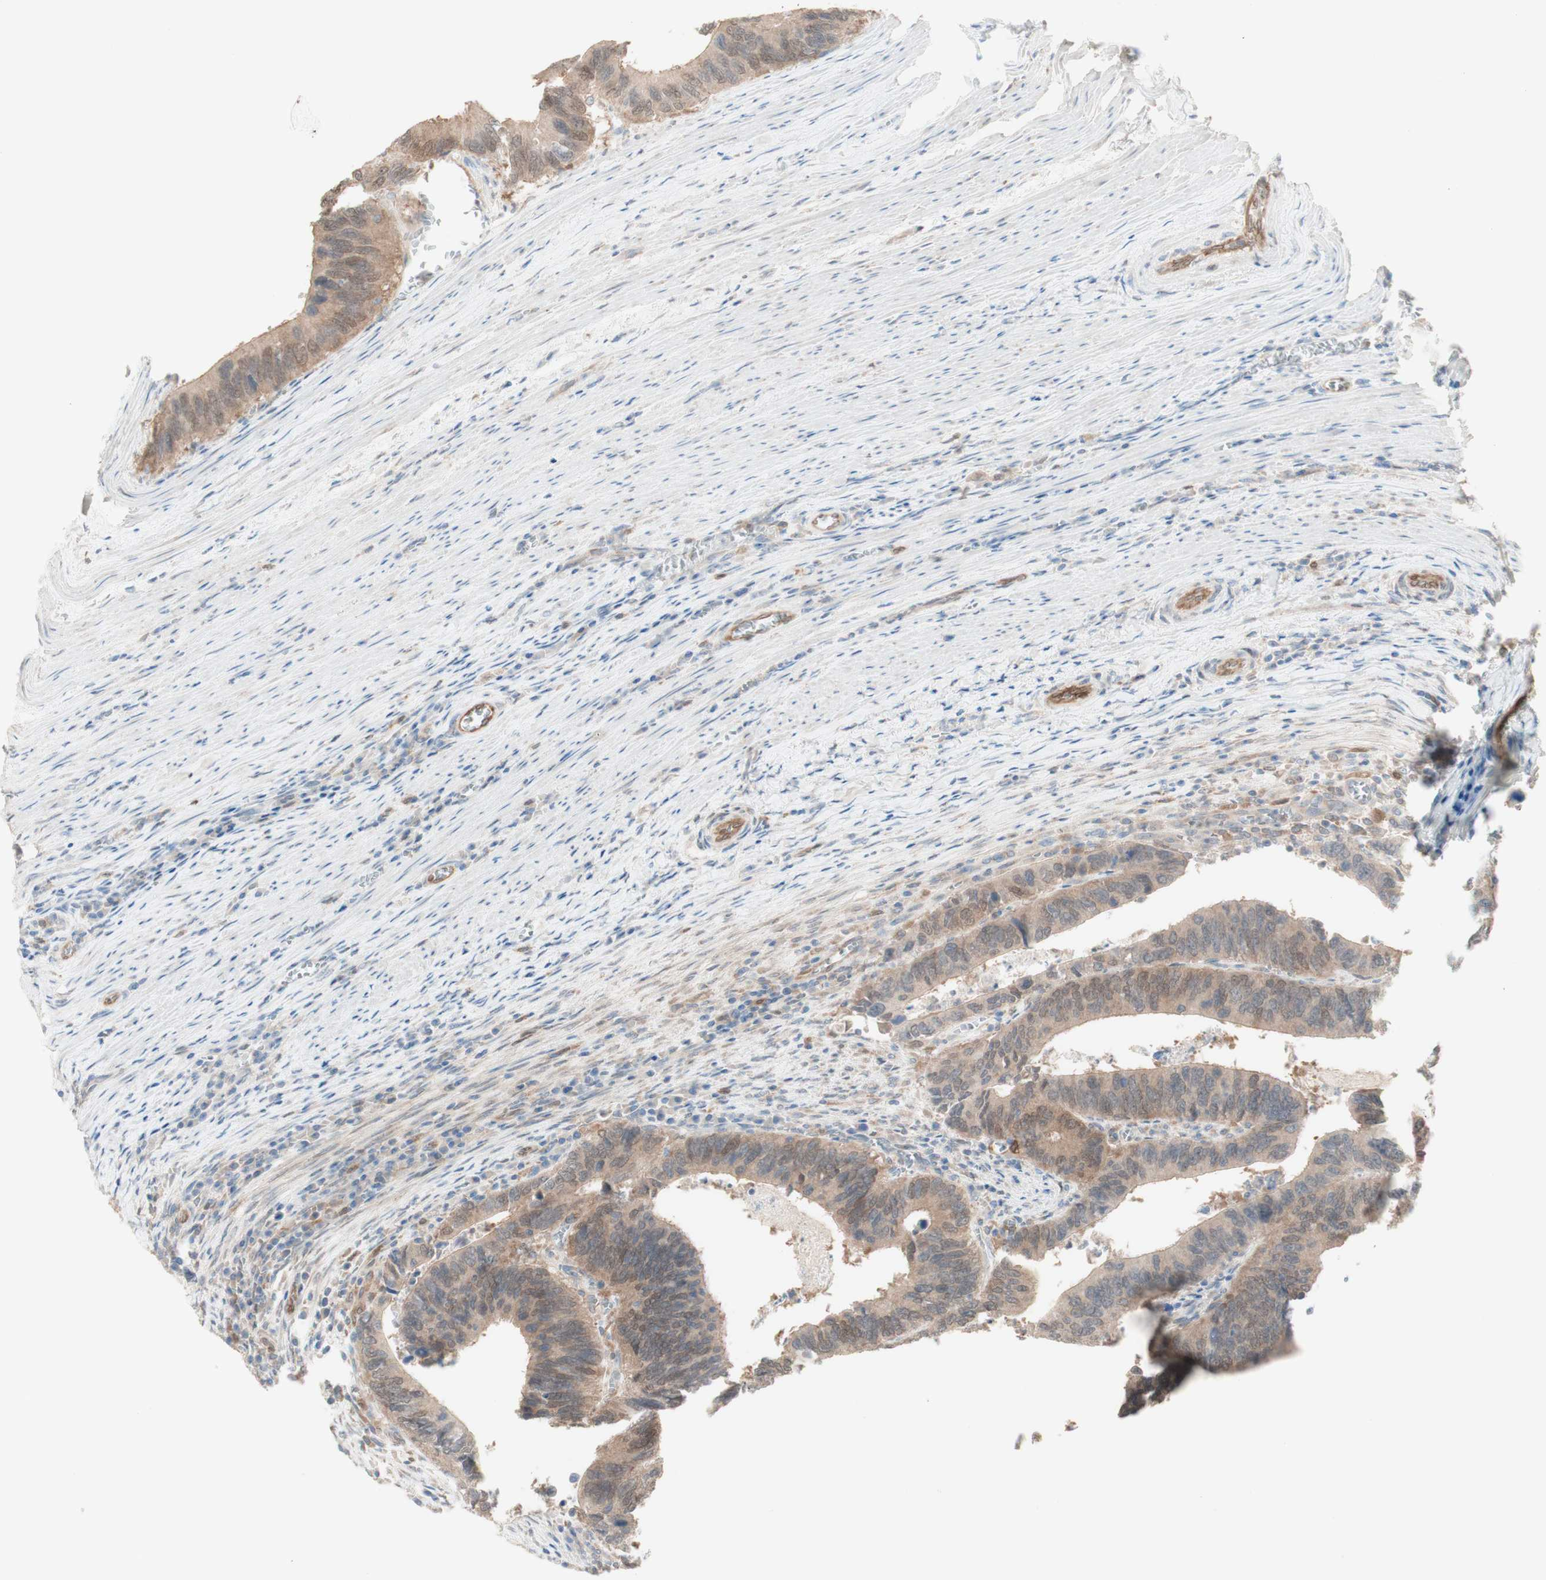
{"staining": {"intensity": "weak", "quantity": ">75%", "location": "cytoplasmic/membranous"}, "tissue": "colorectal cancer", "cell_type": "Tumor cells", "image_type": "cancer", "snomed": [{"axis": "morphology", "description": "Adenocarcinoma, NOS"}, {"axis": "topography", "description": "Colon"}], "caption": "There is low levels of weak cytoplasmic/membranous staining in tumor cells of colorectal cancer, as demonstrated by immunohistochemical staining (brown color).", "gene": "COMT", "patient": {"sex": "male", "age": 72}}